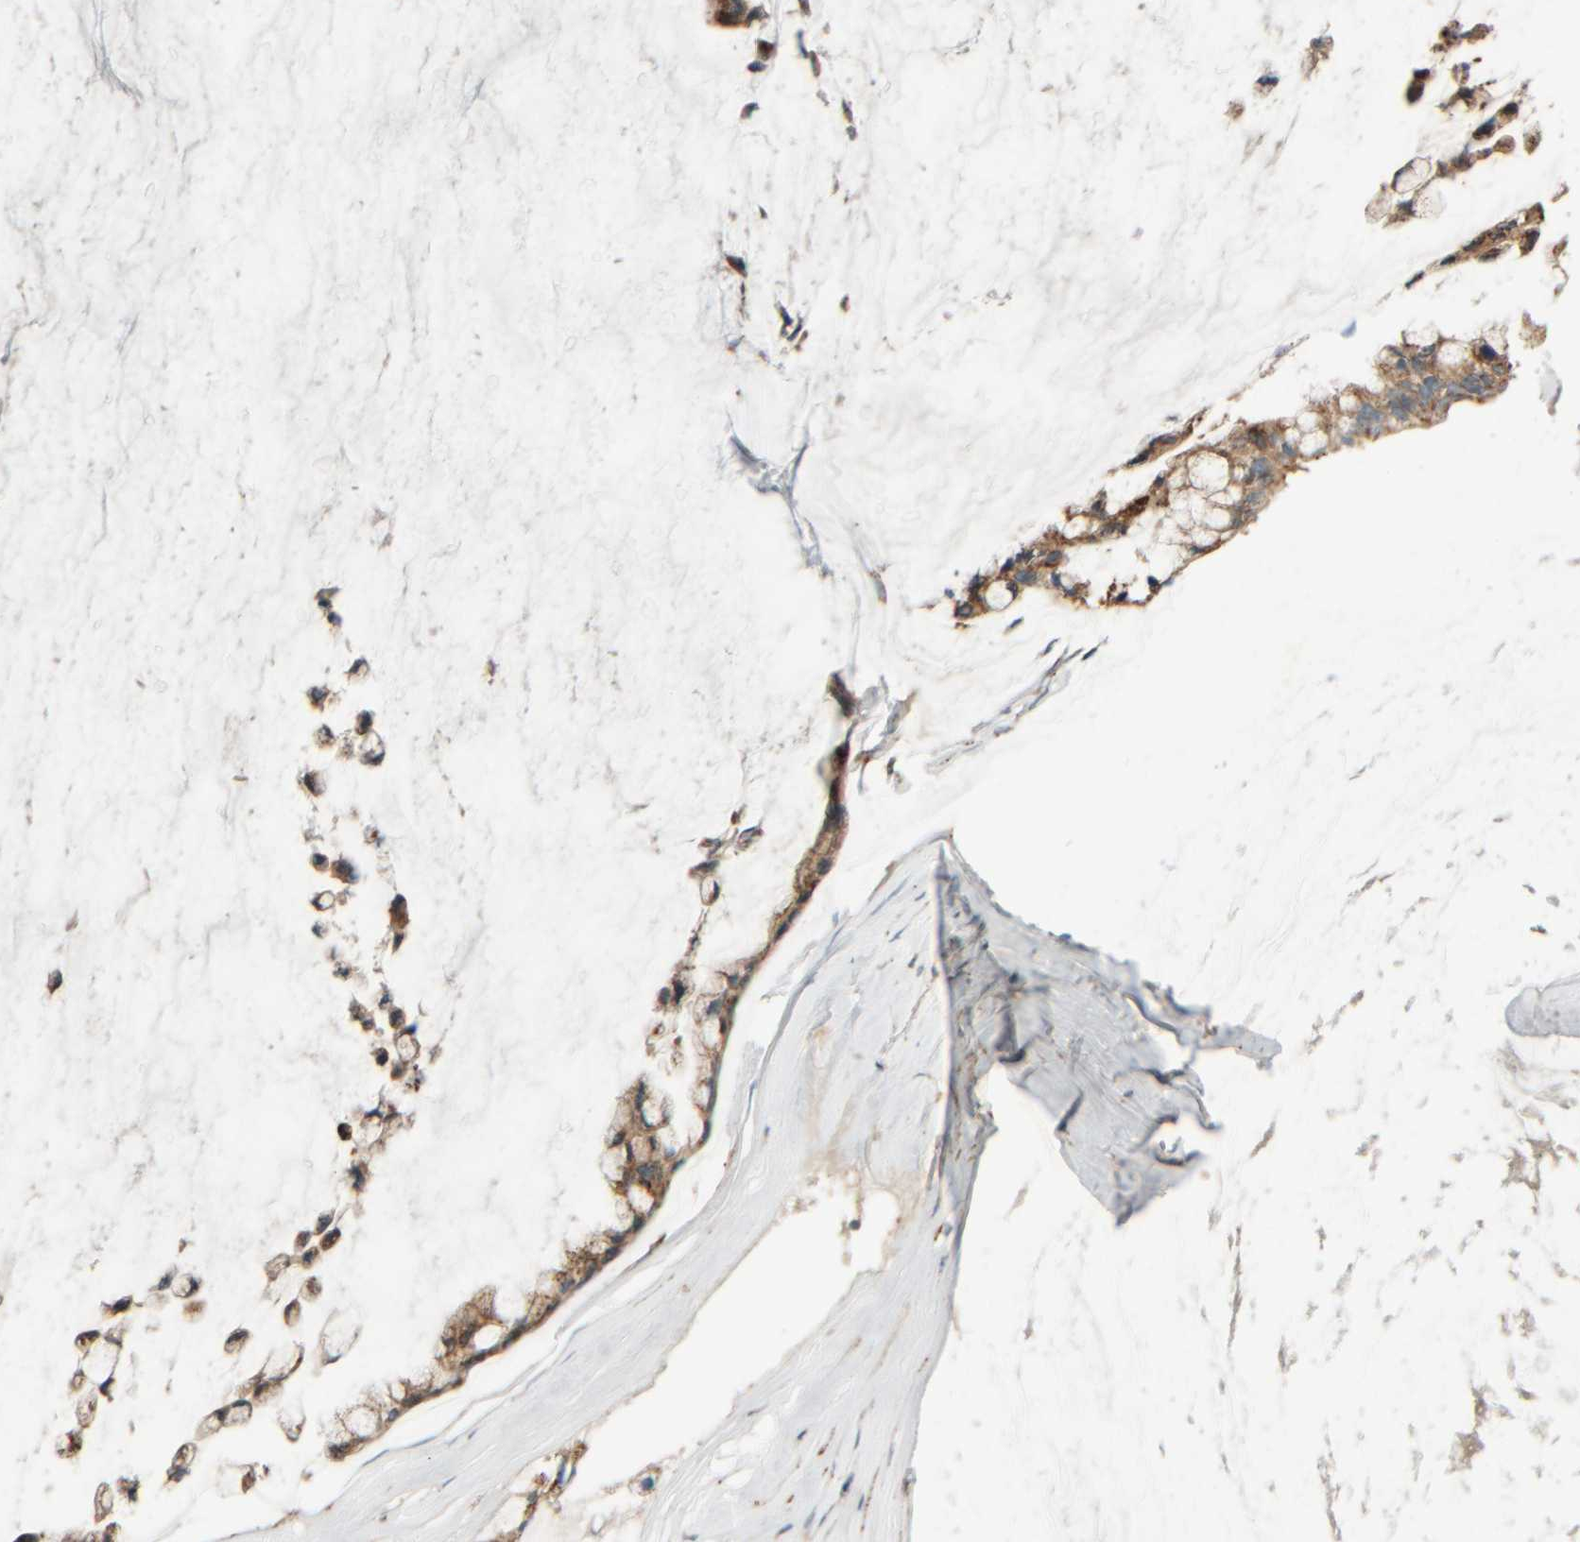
{"staining": {"intensity": "moderate", "quantity": ">75%", "location": "cytoplasmic/membranous"}, "tissue": "ovarian cancer", "cell_type": "Tumor cells", "image_type": "cancer", "snomed": [{"axis": "morphology", "description": "Cystadenocarcinoma, mucinous, NOS"}, {"axis": "topography", "description": "Ovary"}], "caption": "Protein positivity by immunohistochemistry shows moderate cytoplasmic/membranous expression in about >75% of tumor cells in ovarian cancer (mucinous cystadenocarcinoma). The staining was performed using DAB (3,3'-diaminobenzidine), with brown indicating positive protein expression. Nuclei are stained blue with hematoxylin.", "gene": "SPAG5", "patient": {"sex": "female", "age": 39}}